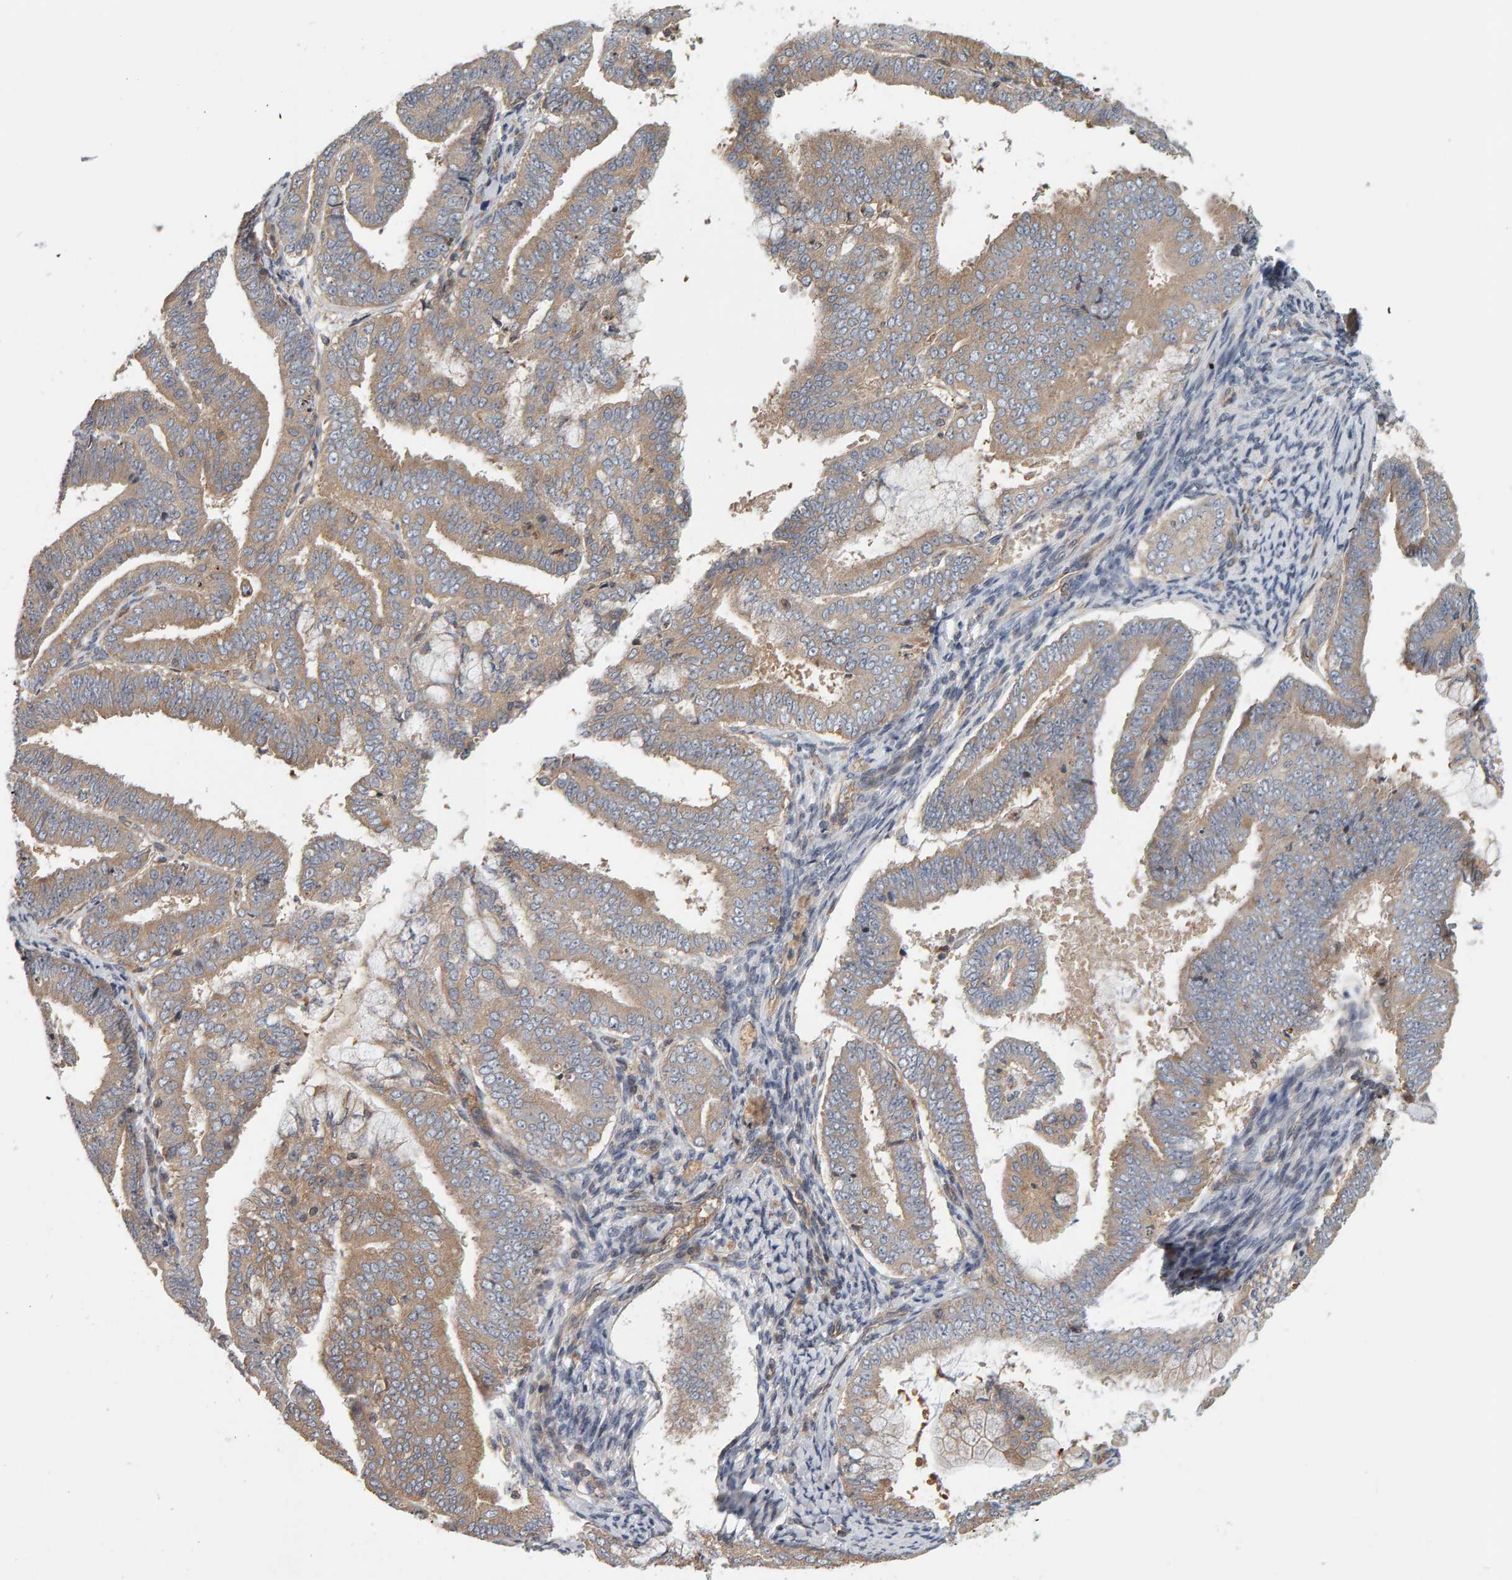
{"staining": {"intensity": "weak", "quantity": ">75%", "location": "cytoplasmic/membranous"}, "tissue": "endometrial cancer", "cell_type": "Tumor cells", "image_type": "cancer", "snomed": [{"axis": "morphology", "description": "Adenocarcinoma, NOS"}, {"axis": "topography", "description": "Endometrium"}], "caption": "High-power microscopy captured an immunohistochemistry (IHC) photomicrograph of endometrial cancer, revealing weak cytoplasmic/membranous positivity in approximately >75% of tumor cells.", "gene": "C9orf72", "patient": {"sex": "female", "age": 63}}